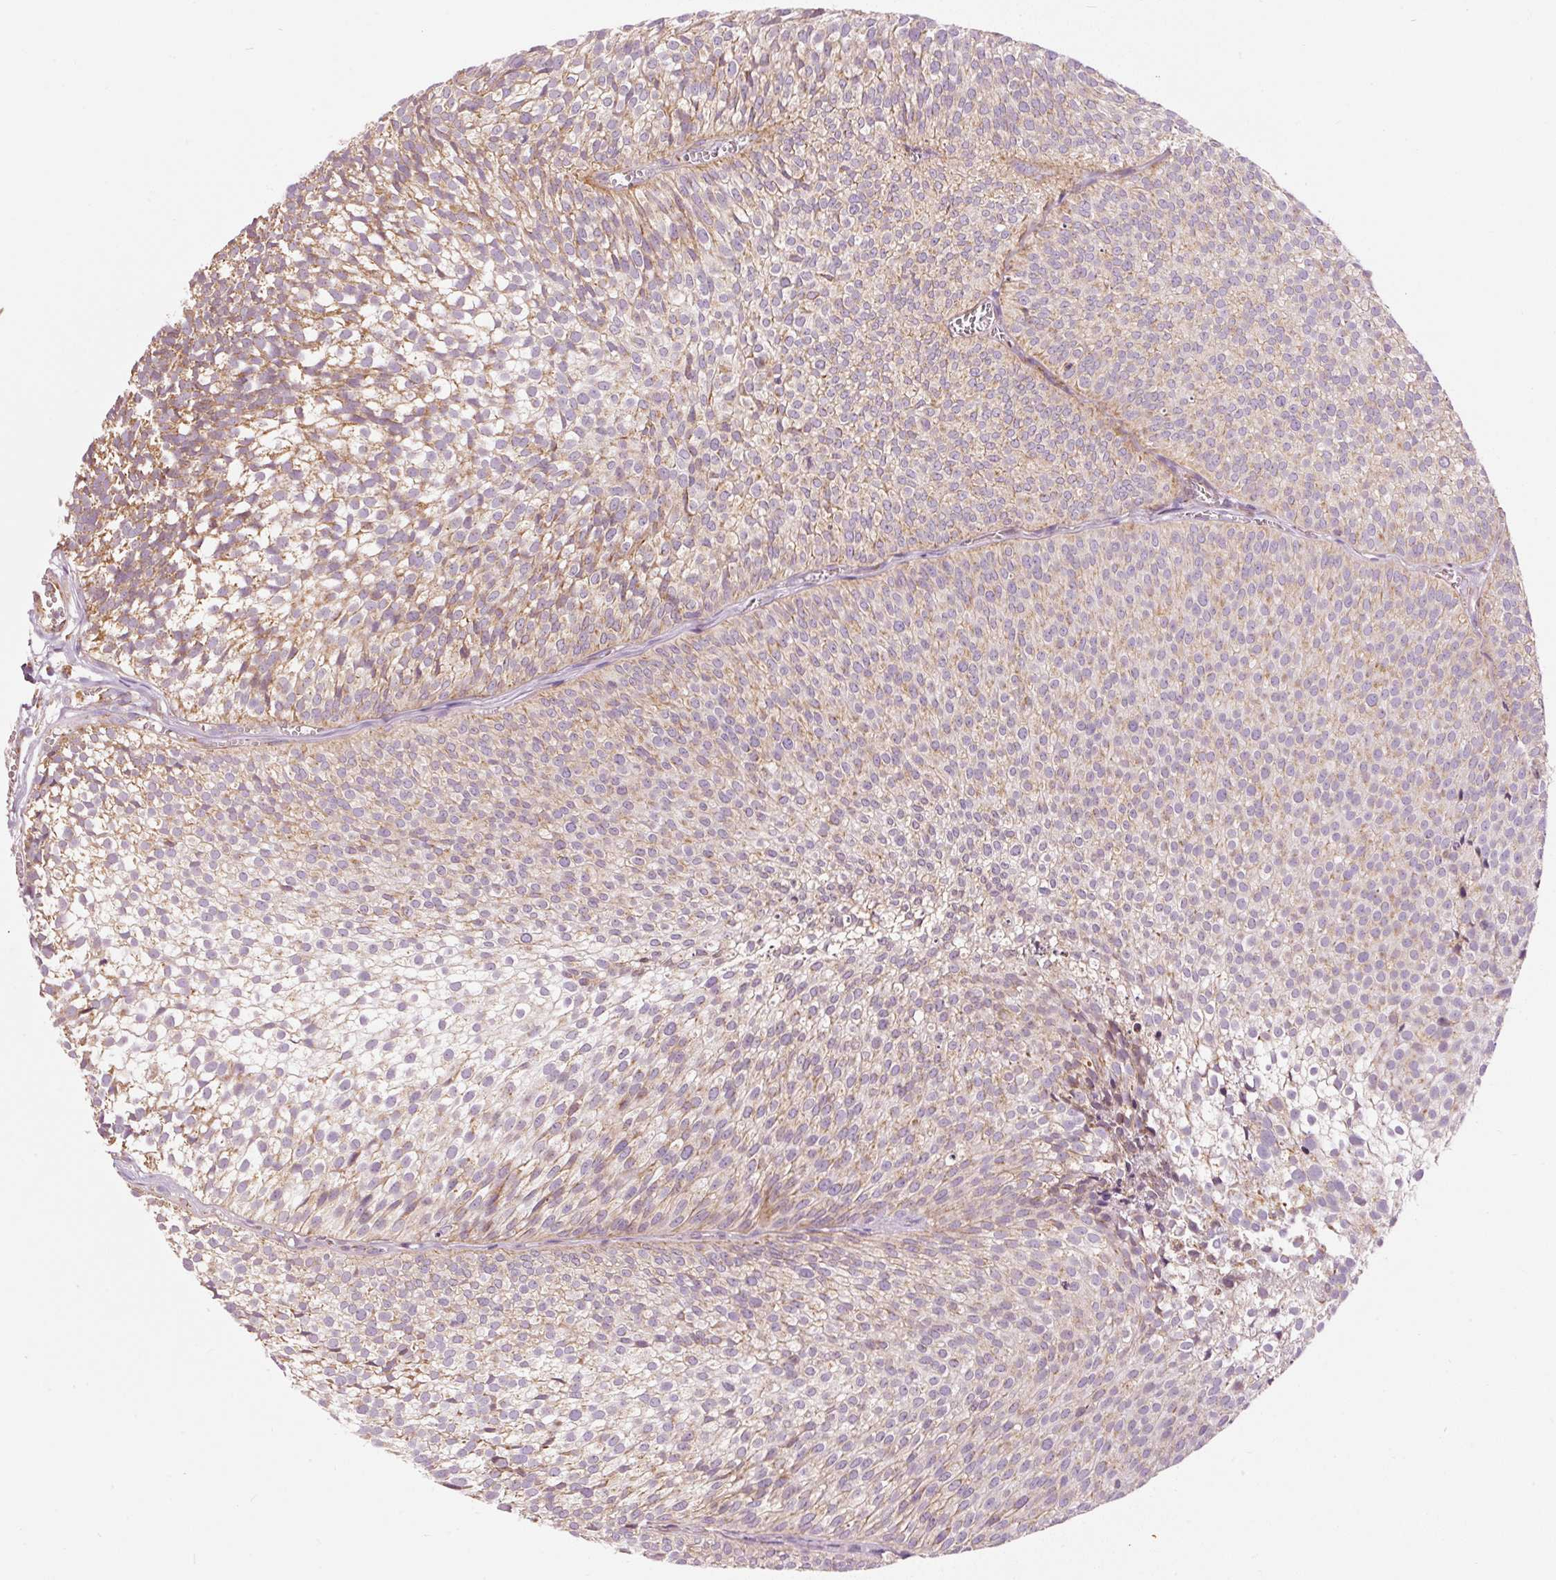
{"staining": {"intensity": "weak", "quantity": ">75%", "location": "cytoplasmic/membranous"}, "tissue": "urothelial cancer", "cell_type": "Tumor cells", "image_type": "cancer", "snomed": [{"axis": "morphology", "description": "Urothelial carcinoma, Low grade"}, {"axis": "topography", "description": "Urinary bladder"}], "caption": "Low-grade urothelial carcinoma stained with DAB (3,3'-diaminobenzidine) immunohistochemistry (IHC) displays low levels of weak cytoplasmic/membranous positivity in approximately >75% of tumor cells.", "gene": "NDUFB4", "patient": {"sex": "male", "age": 91}}